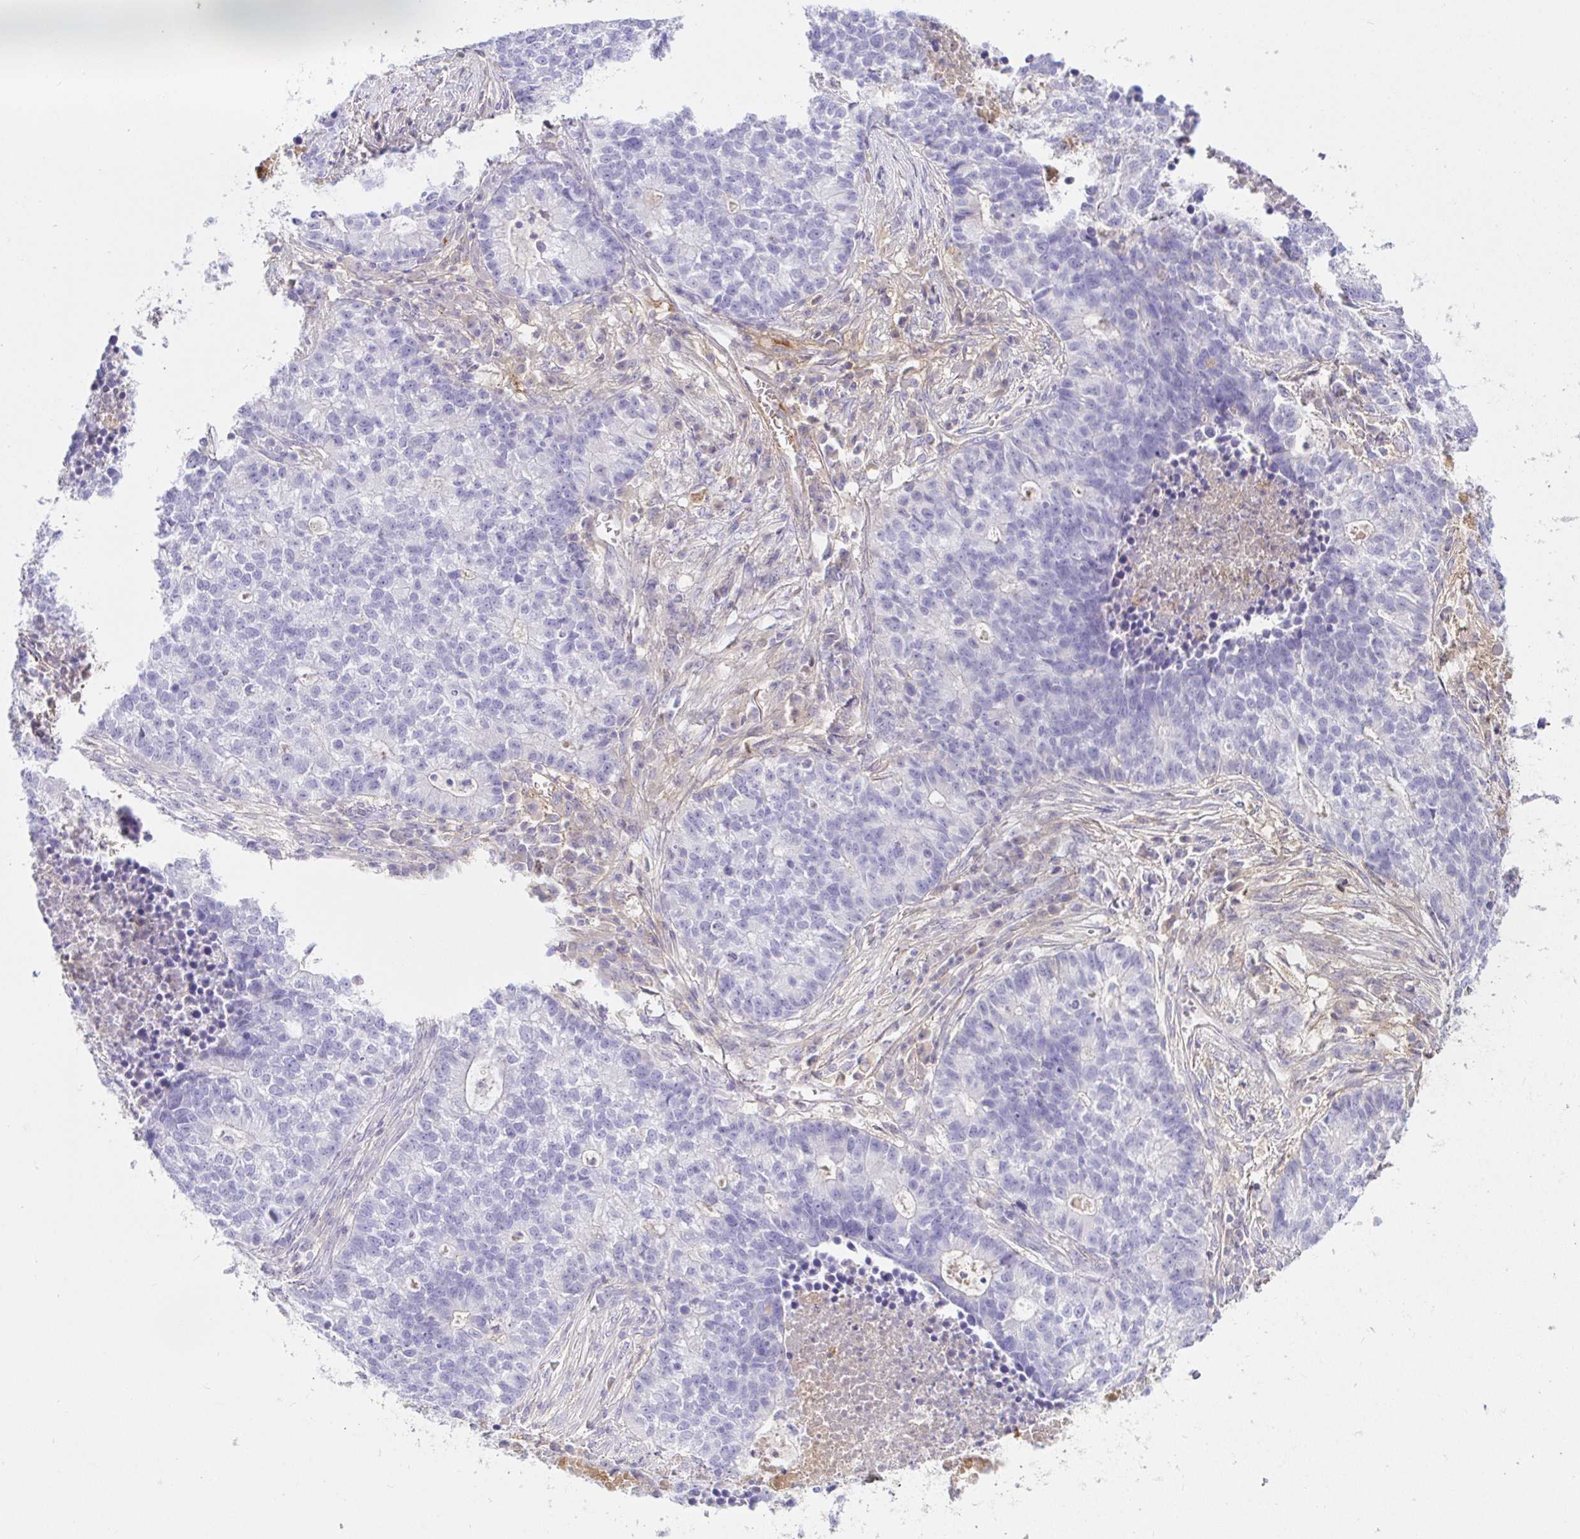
{"staining": {"intensity": "negative", "quantity": "none", "location": "none"}, "tissue": "lung cancer", "cell_type": "Tumor cells", "image_type": "cancer", "snomed": [{"axis": "morphology", "description": "Adenocarcinoma, NOS"}, {"axis": "topography", "description": "Lung"}], "caption": "The histopathology image displays no significant staining in tumor cells of lung cancer (adenocarcinoma). (DAB IHC visualized using brightfield microscopy, high magnification).", "gene": "SAA4", "patient": {"sex": "male", "age": 57}}